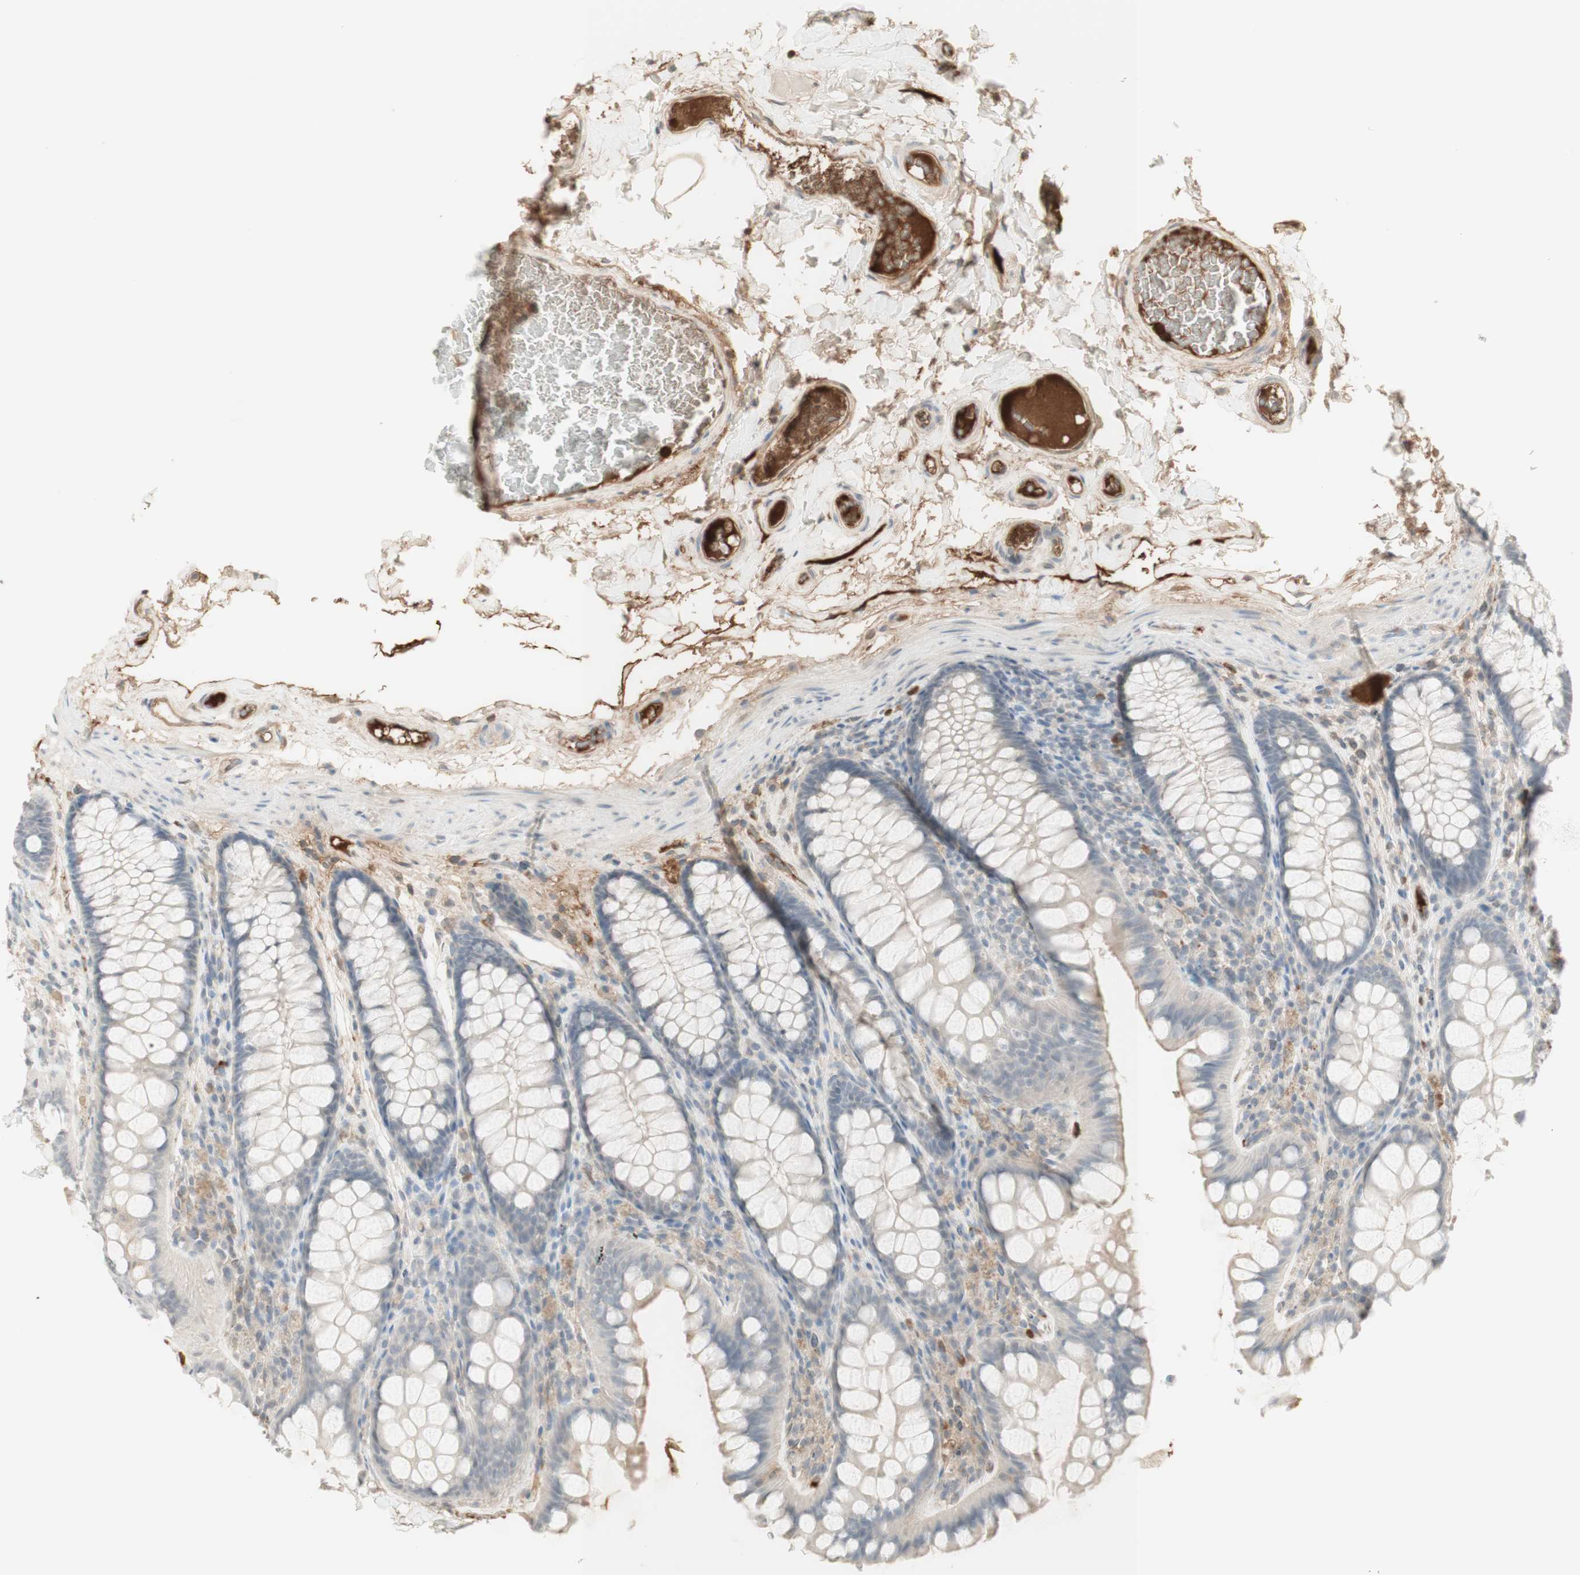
{"staining": {"intensity": "moderate", "quantity": ">75%", "location": "cytoplasmic/membranous"}, "tissue": "colon", "cell_type": "Endothelial cells", "image_type": "normal", "snomed": [{"axis": "morphology", "description": "Normal tissue, NOS"}, {"axis": "topography", "description": "Colon"}], "caption": "Moderate cytoplasmic/membranous expression is appreciated in approximately >75% of endothelial cells in benign colon. (DAB (3,3'-diaminobenzidine) = brown stain, brightfield microscopy at high magnification).", "gene": "NID1", "patient": {"sex": "female", "age": 55}}